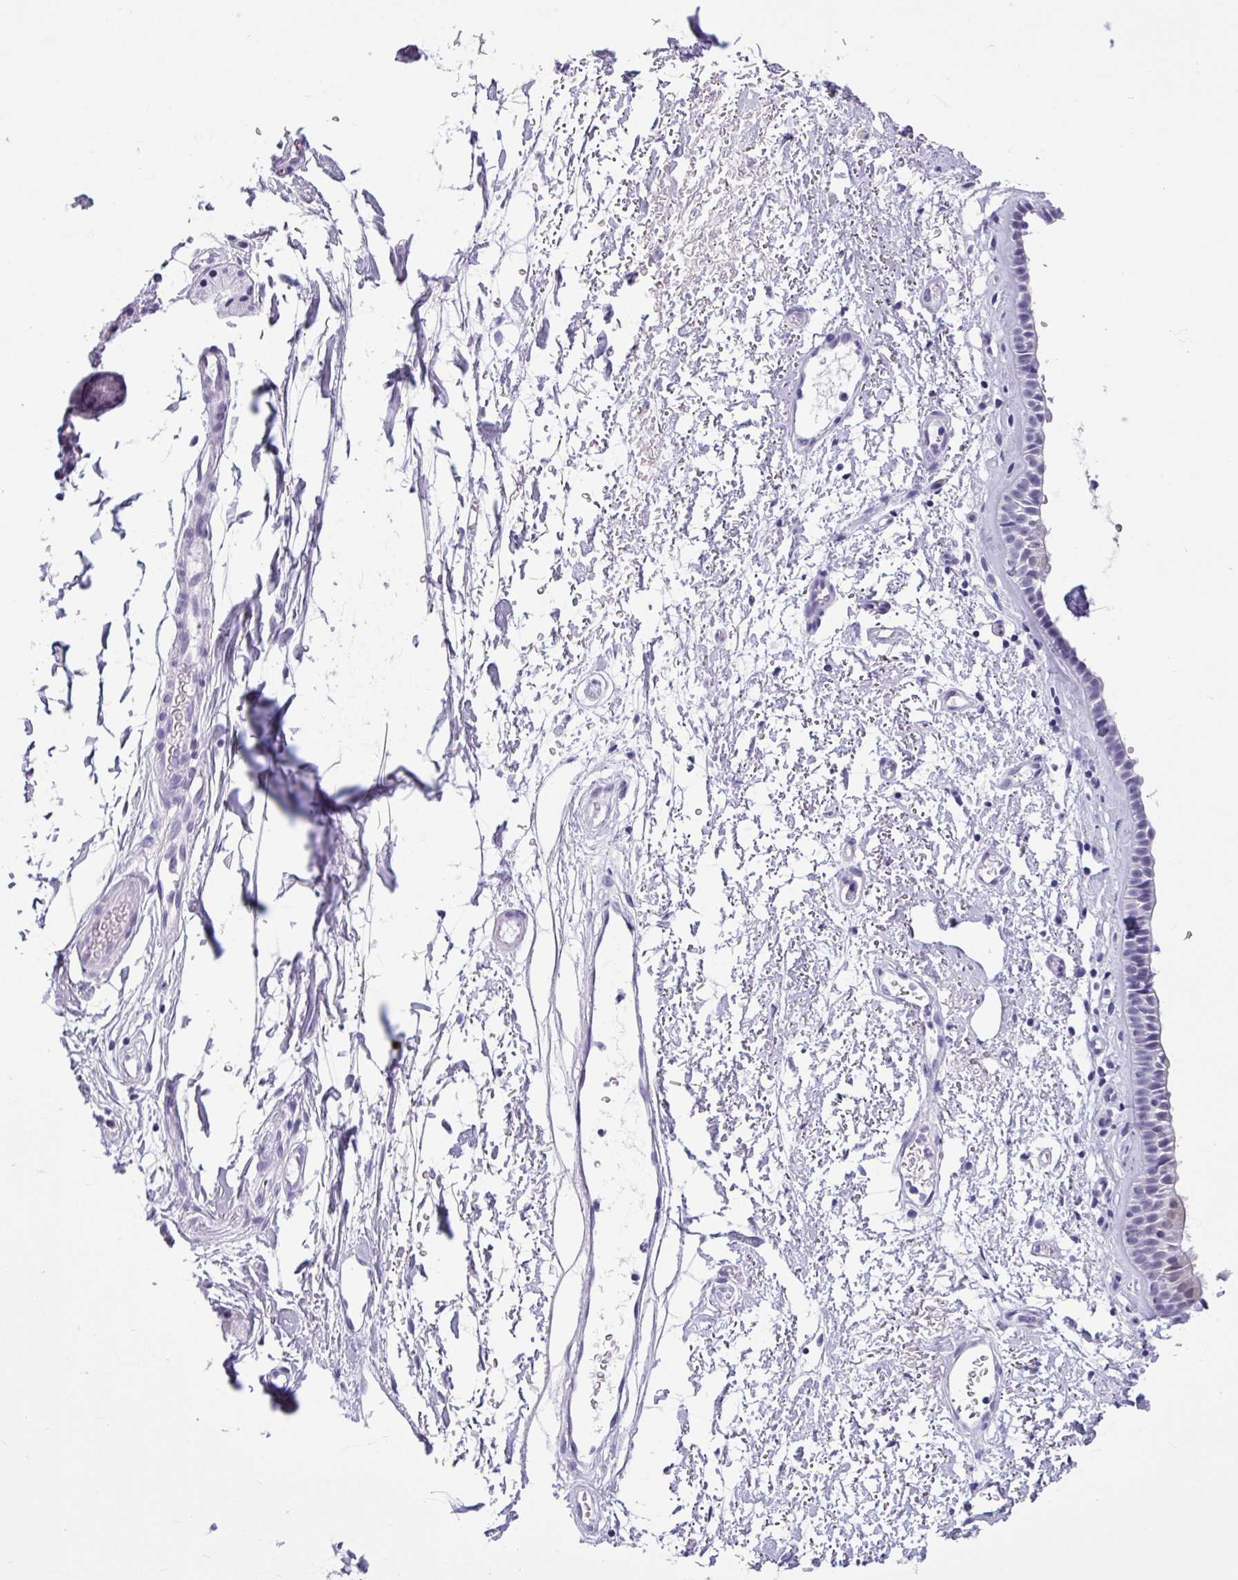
{"staining": {"intensity": "weak", "quantity": "<25%", "location": "nuclear"}, "tissue": "nasopharynx", "cell_type": "Respiratory epithelial cells", "image_type": "normal", "snomed": [{"axis": "morphology", "description": "Normal tissue, NOS"}, {"axis": "topography", "description": "Cartilage tissue"}, {"axis": "topography", "description": "Nasopharynx"}], "caption": "Nasopharynx was stained to show a protein in brown. There is no significant expression in respiratory epithelial cells. (Stains: DAB (3,3'-diaminobenzidine) immunohistochemistry with hematoxylin counter stain, Microscopy: brightfield microscopy at high magnification).", "gene": "SRGAP1", "patient": {"sex": "male", "age": 56}}